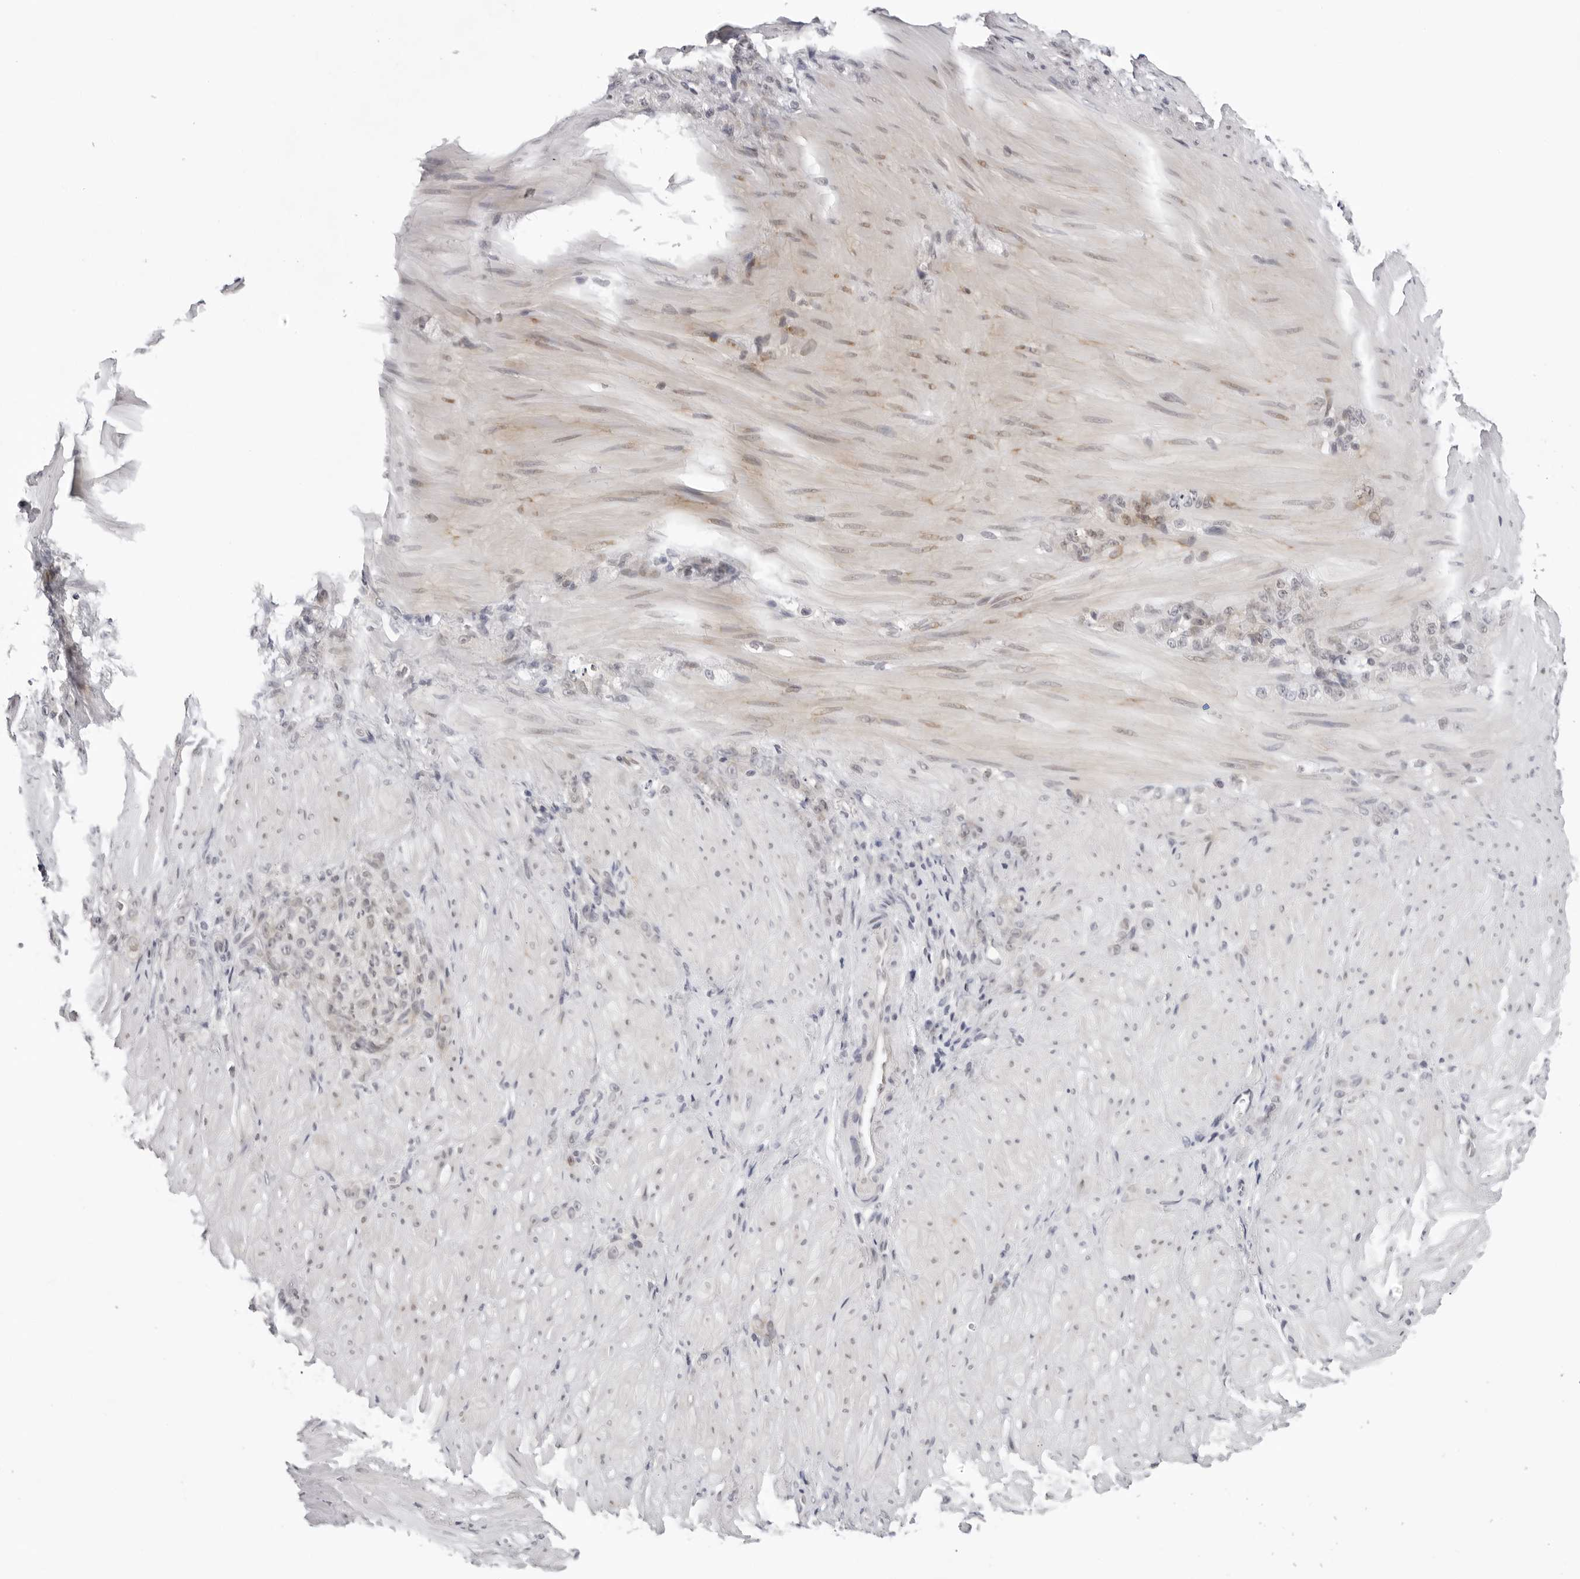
{"staining": {"intensity": "weak", "quantity": "<25%", "location": "nuclear"}, "tissue": "stomach cancer", "cell_type": "Tumor cells", "image_type": "cancer", "snomed": [{"axis": "morphology", "description": "Normal tissue, NOS"}, {"axis": "morphology", "description": "Adenocarcinoma, NOS"}, {"axis": "topography", "description": "Stomach"}], "caption": "Immunohistochemistry (IHC) image of neoplastic tissue: human stomach cancer stained with DAB reveals no significant protein positivity in tumor cells.", "gene": "PRUNE1", "patient": {"sex": "male", "age": 82}}